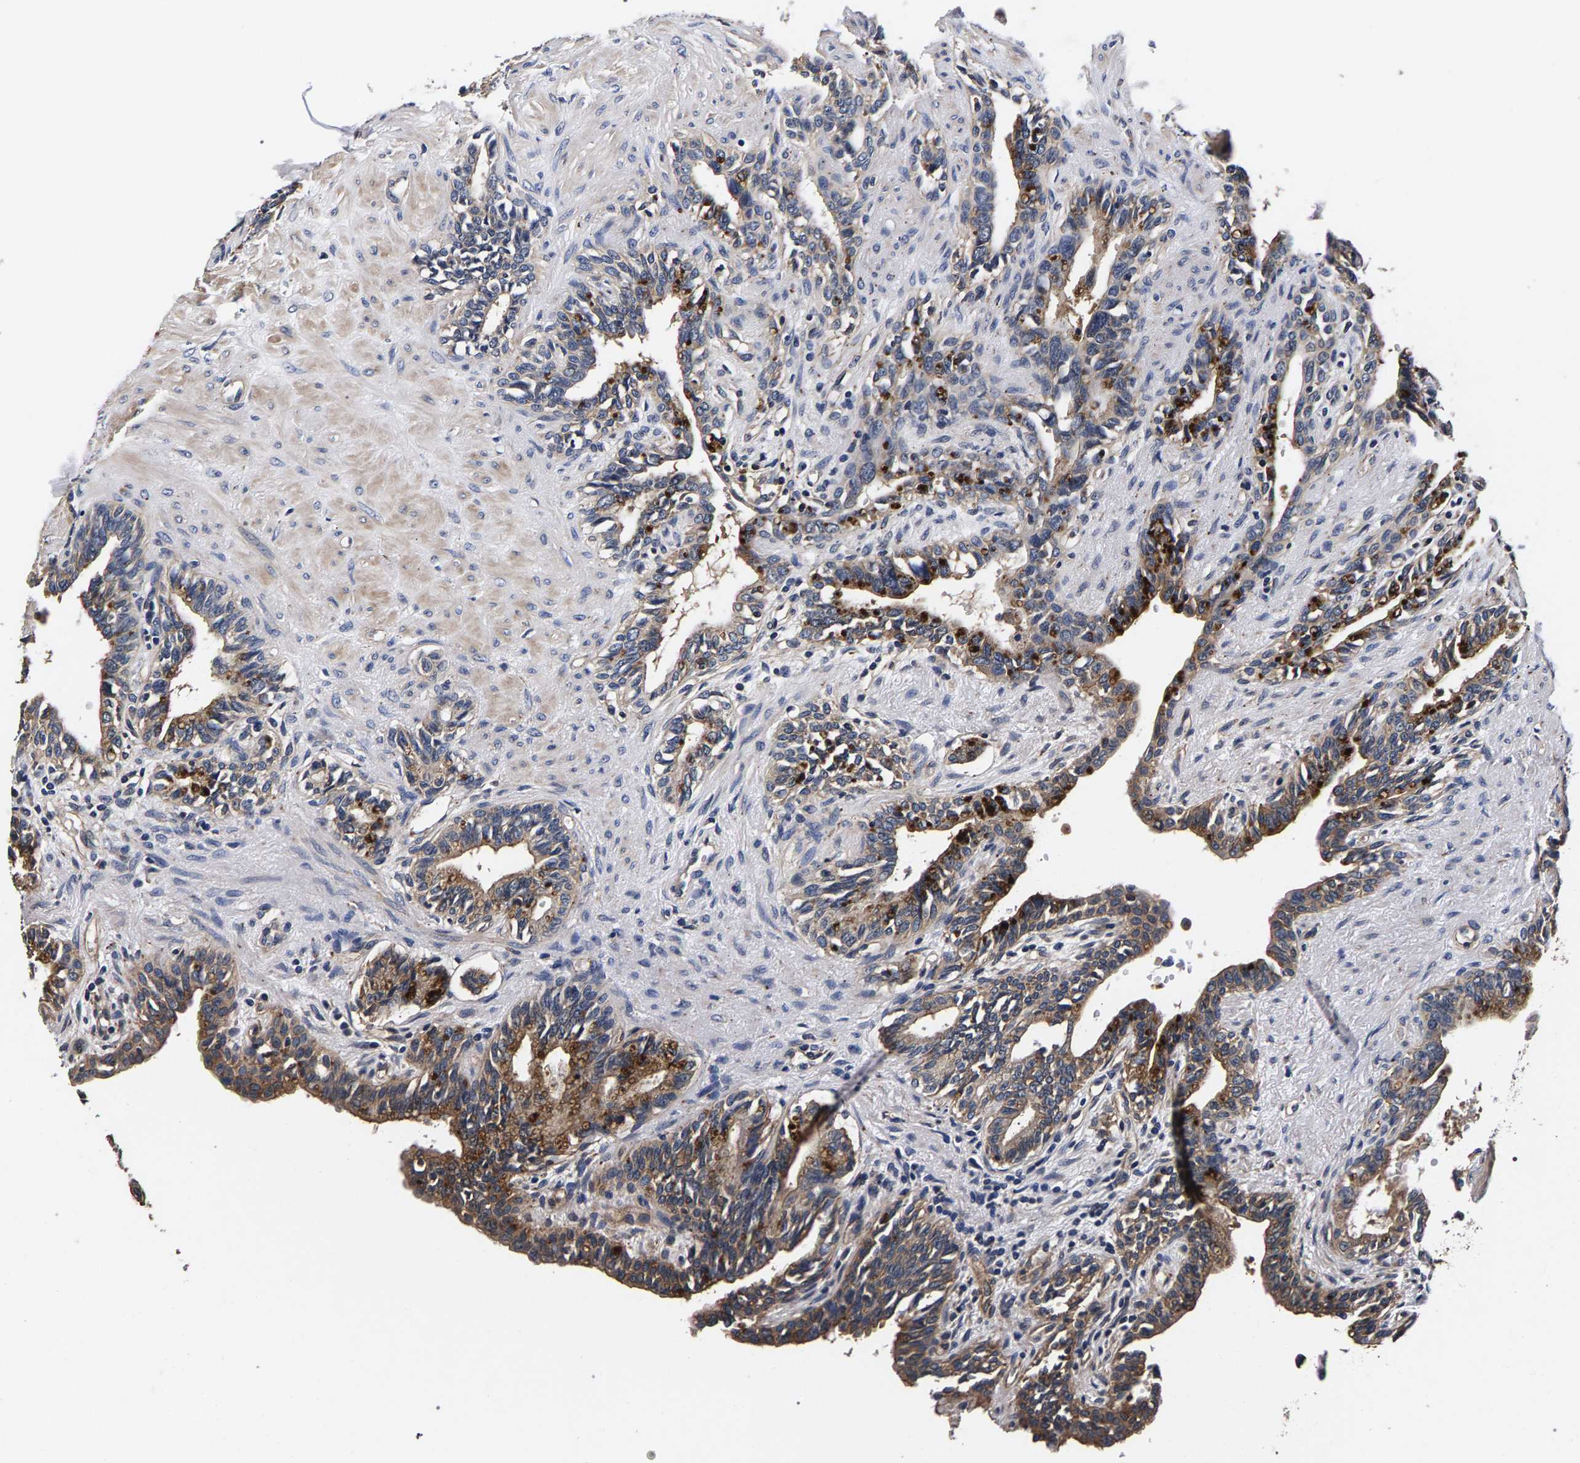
{"staining": {"intensity": "moderate", "quantity": ">75%", "location": "cytoplasmic/membranous"}, "tissue": "seminal vesicle", "cell_type": "Glandular cells", "image_type": "normal", "snomed": [{"axis": "morphology", "description": "Normal tissue, NOS"}, {"axis": "morphology", "description": "Adenocarcinoma, High grade"}, {"axis": "topography", "description": "Prostate"}, {"axis": "topography", "description": "Seminal veicle"}], "caption": "An IHC image of normal tissue is shown. Protein staining in brown labels moderate cytoplasmic/membranous positivity in seminal vesicle within glandular cells.", "gene": "MARCHF7", "patient": {"sex": "male", "age": 55}}